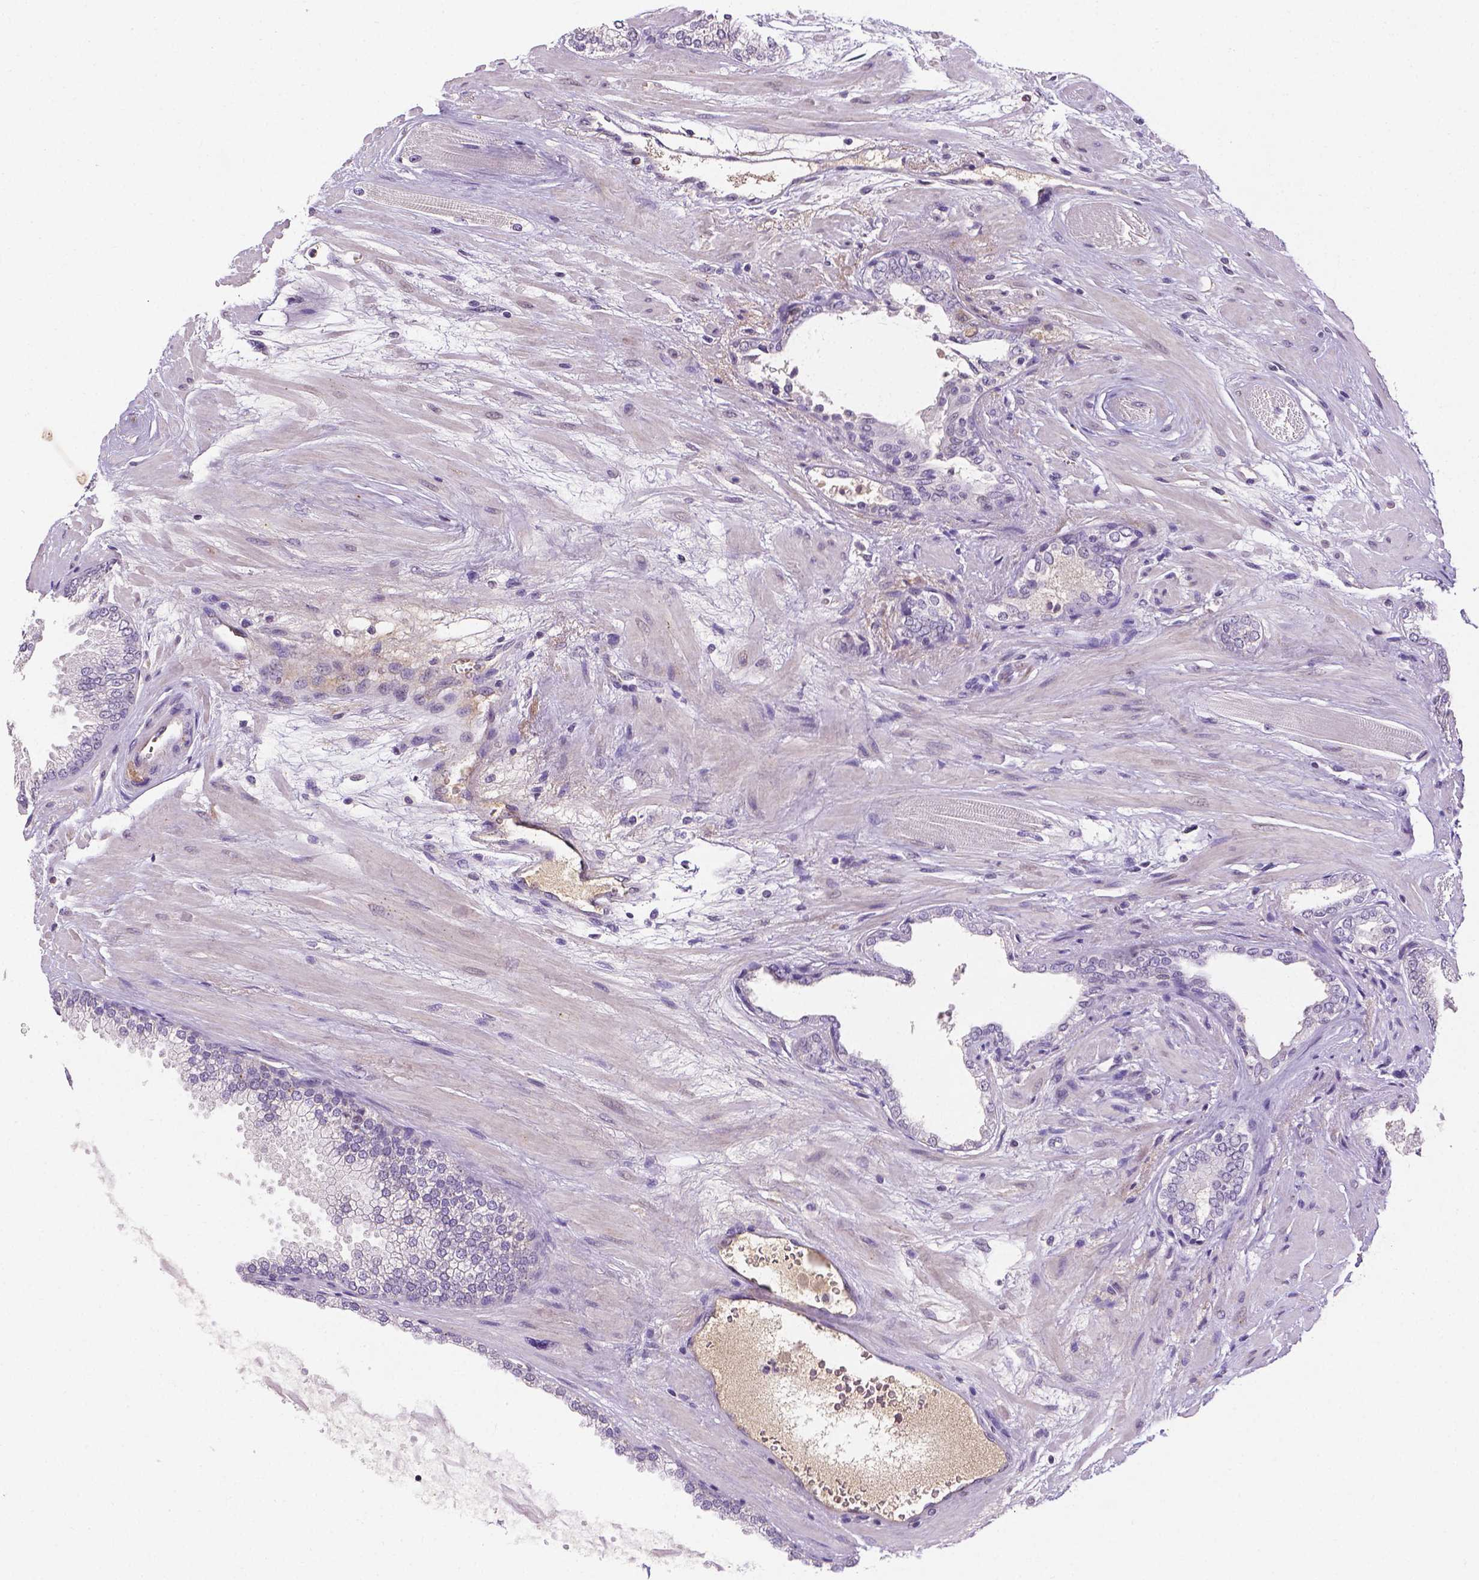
{"staining": {"intensity": "negative", "quantity": "none", "location": "none"}, "tissue": "prostate cancer", "cell_type": "Tumor cells", "image_type": "cancer", "snomed": [{"axis": "morphology", "description": "Adenocarcinoma, High grade"}, {"axis": "topography", "description": "Prostate"}], "caption": "Immunohistochemistry photomicrograph of human prostate cancer stained for a protein (brown), which demonstrates no positivity in tumor cells.", "gene": "APOE", "patient": {"sex": "male", "age": 64}}